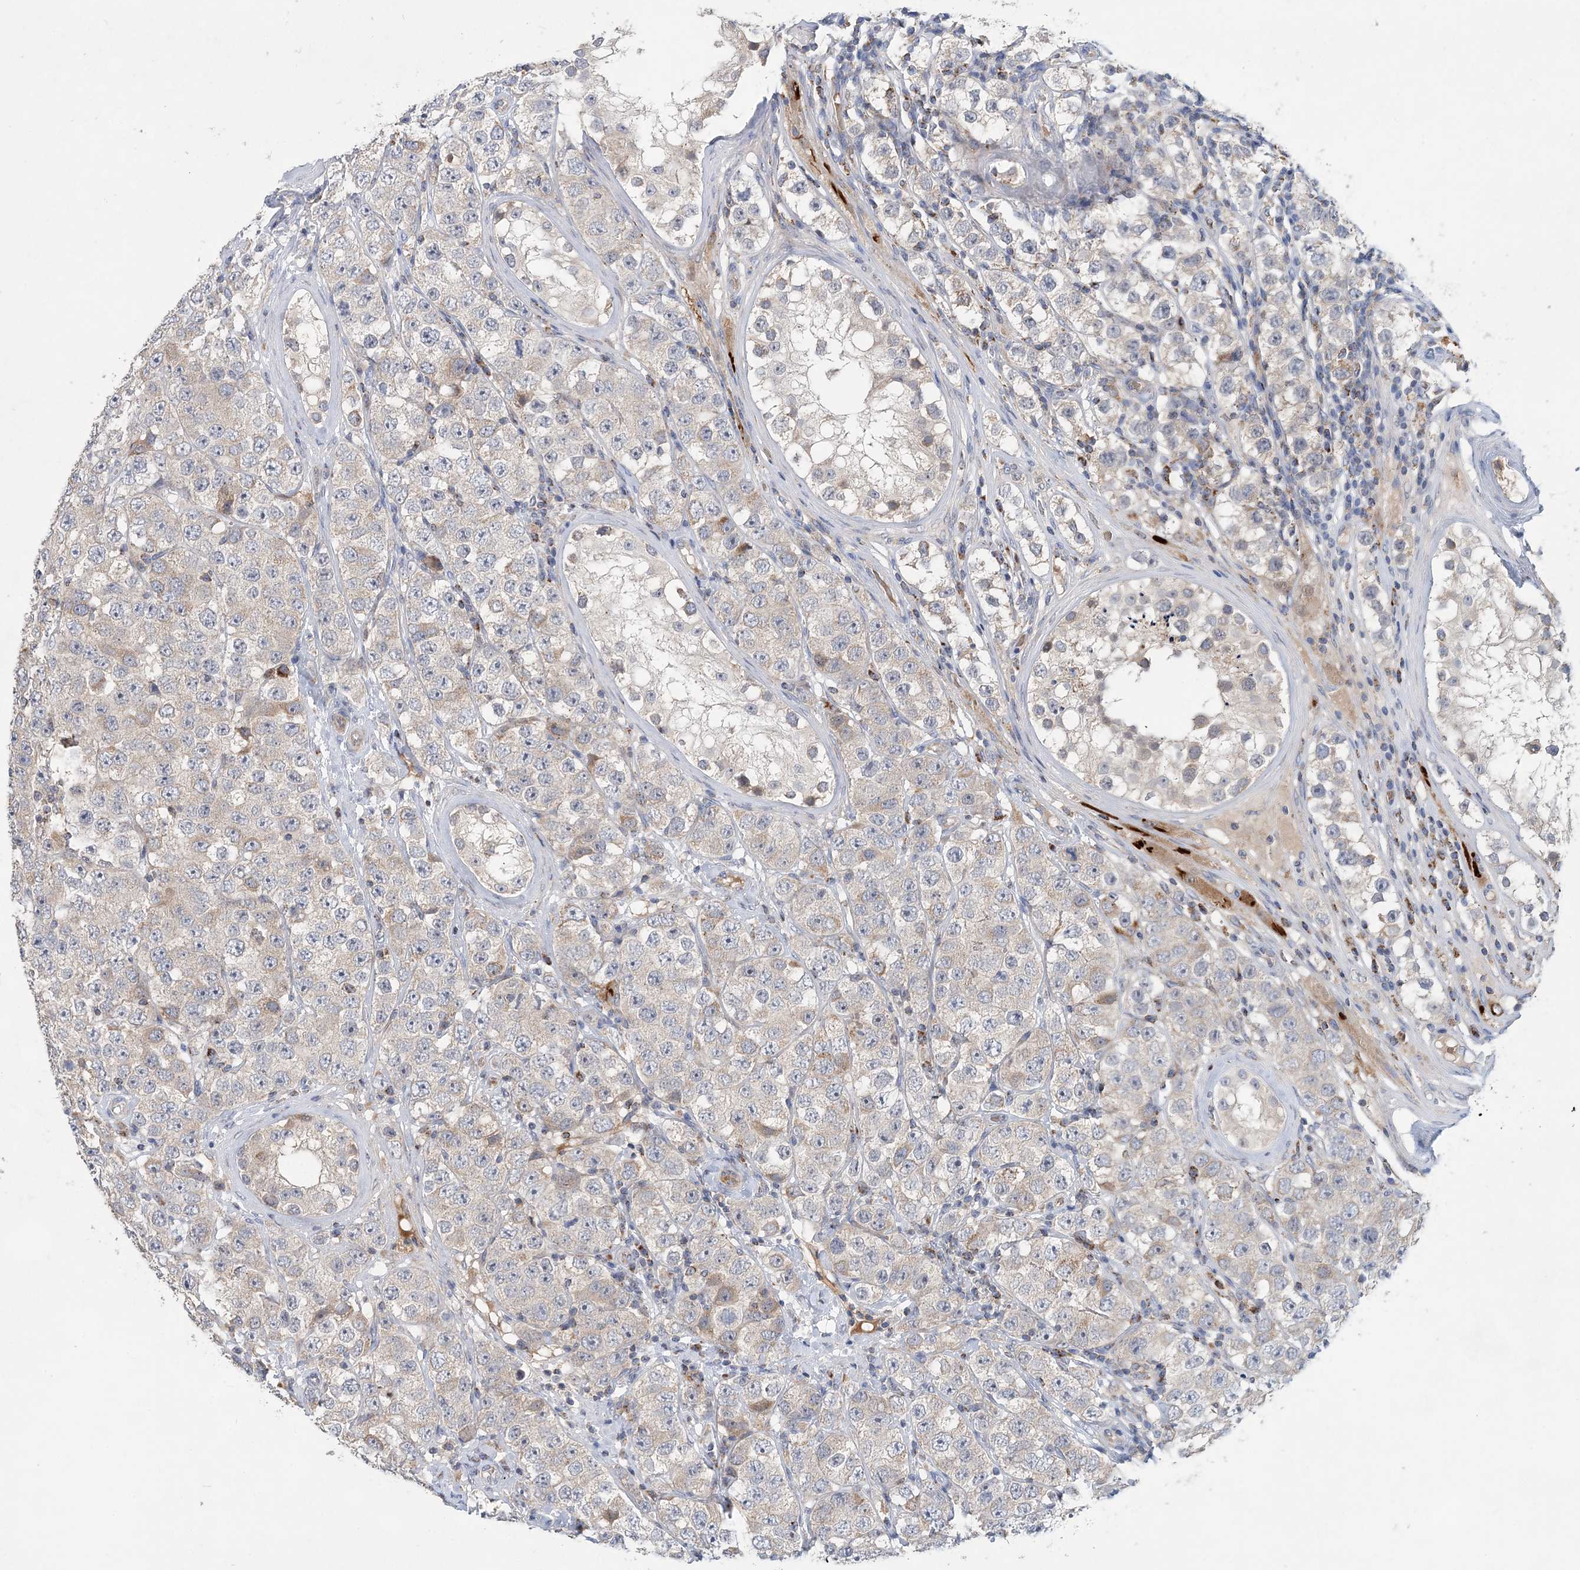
{"staining": {"intensity": "weak", "quantity": "<25%", "location": "cytoplasmic/membranous"}, "tissue": "testis cancer", "cell_type": "Tumor cells", "image_type": "cancer", "snomed": [{"axis": "morphology", "description": "Seminoma, NOS"}, {"axis": "topography", "description": "Testis"}], "caption": "Testis cancer was stained to show a protein in brown. There is no significant expression in tumor cells. Nuclei are stained in blue.", "gene": "TRAPPC13", "patient": {"sex": "male", "age": 28}}